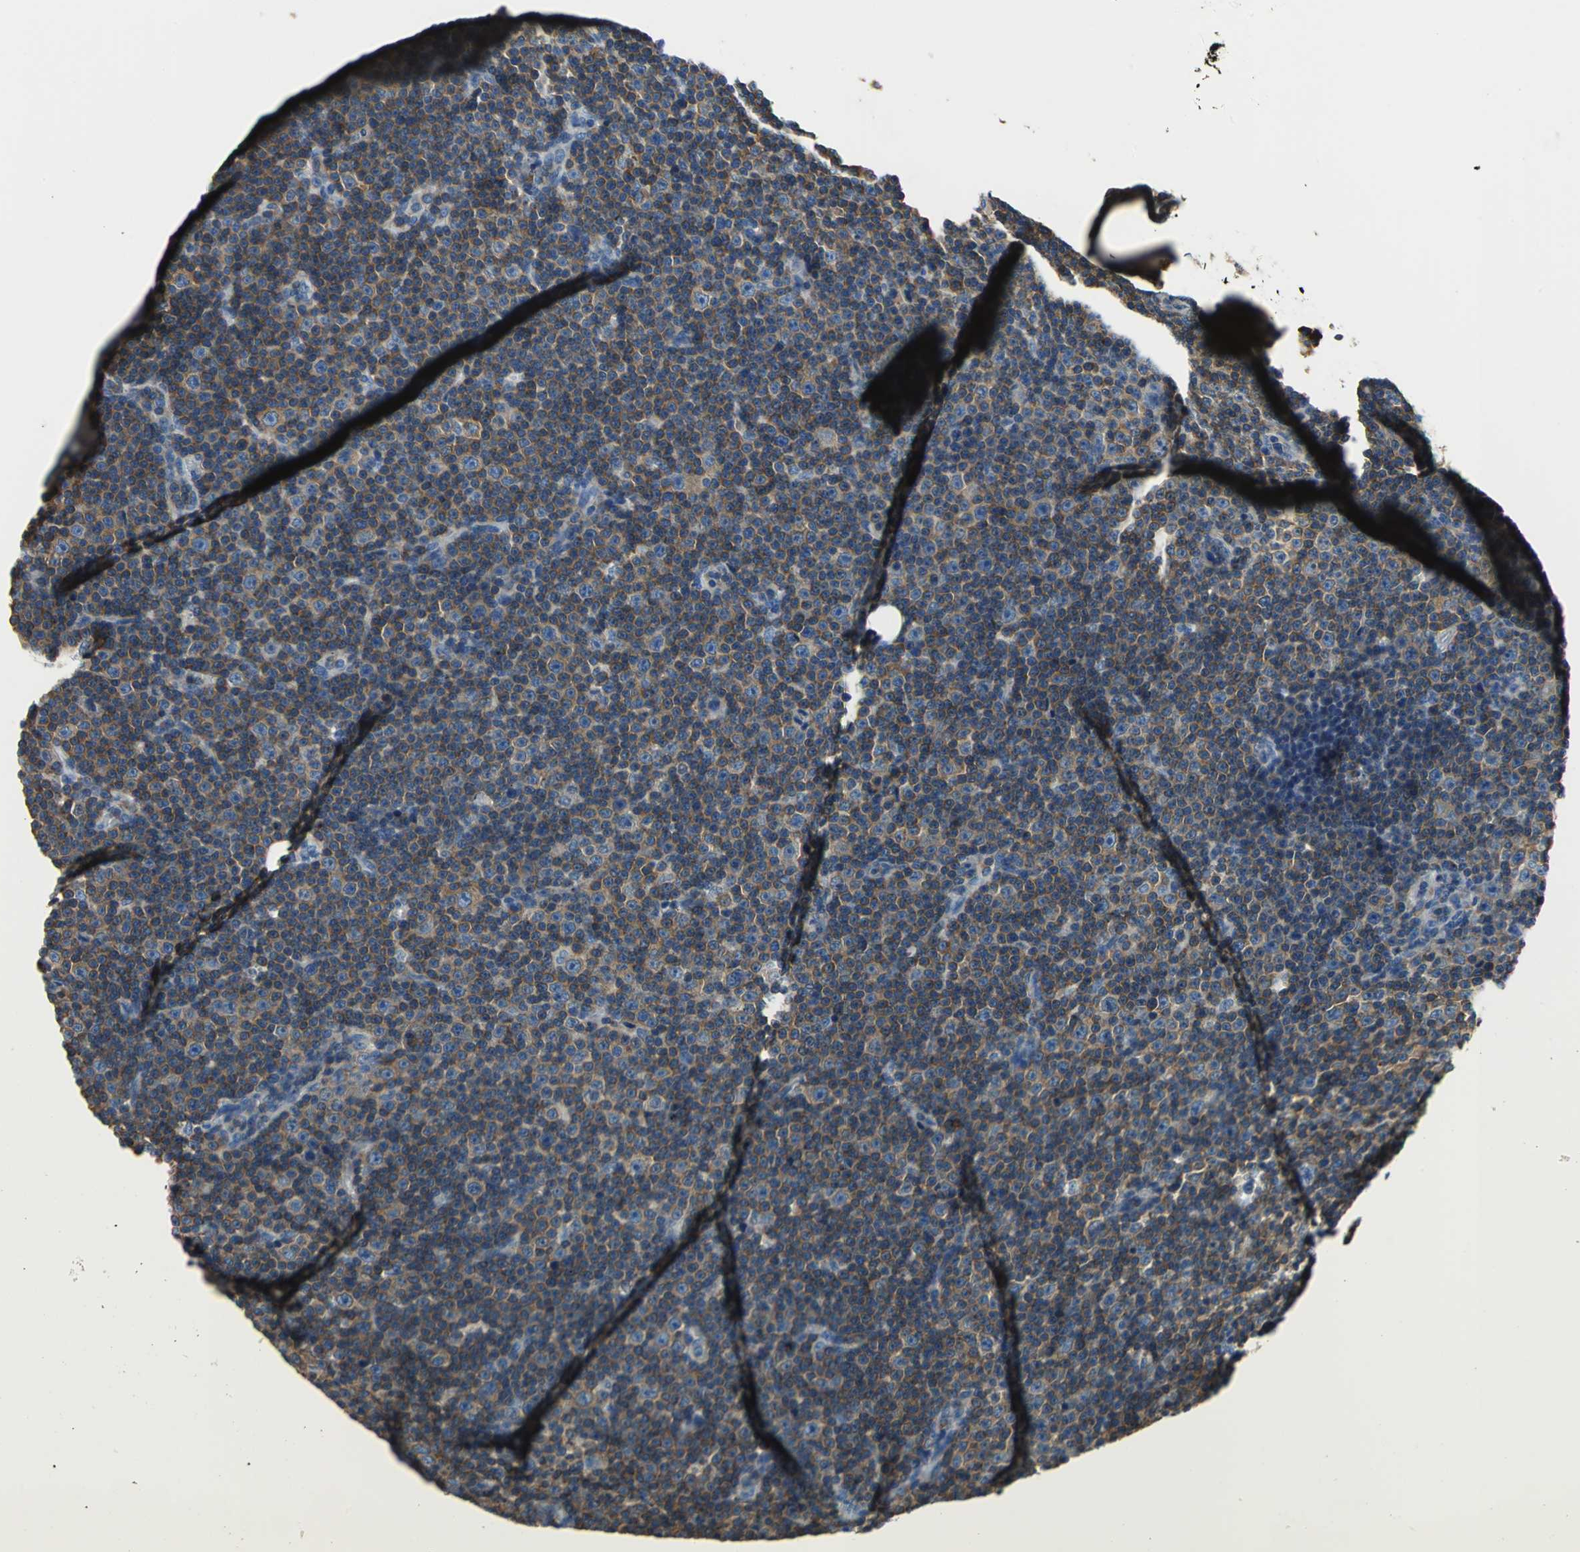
{"staining": {"intensity": "strong", "quantity": "25%-75%", "location": "cytoplasmic/membranous"}, "tissue": "lymphoma", "cell_type": "Tumor cells", "image_type": "cancer", "snomed": [{"axis": "morphology", "description": "Malignant lymphoma, non-Hodgkin's type, Low grade"}, {"axis": "topography", "description": "Lymph node"}], "caption": "This image exhibits lymphoma stained with IHC to label a protein in brown. The cytoplasmic/membranous of tumor cells show strong positivity for the protein. Nuclei are counter-stained blue.", "gene": "SEPTIN6", "patient": {"sex": "female", "age": 67}}